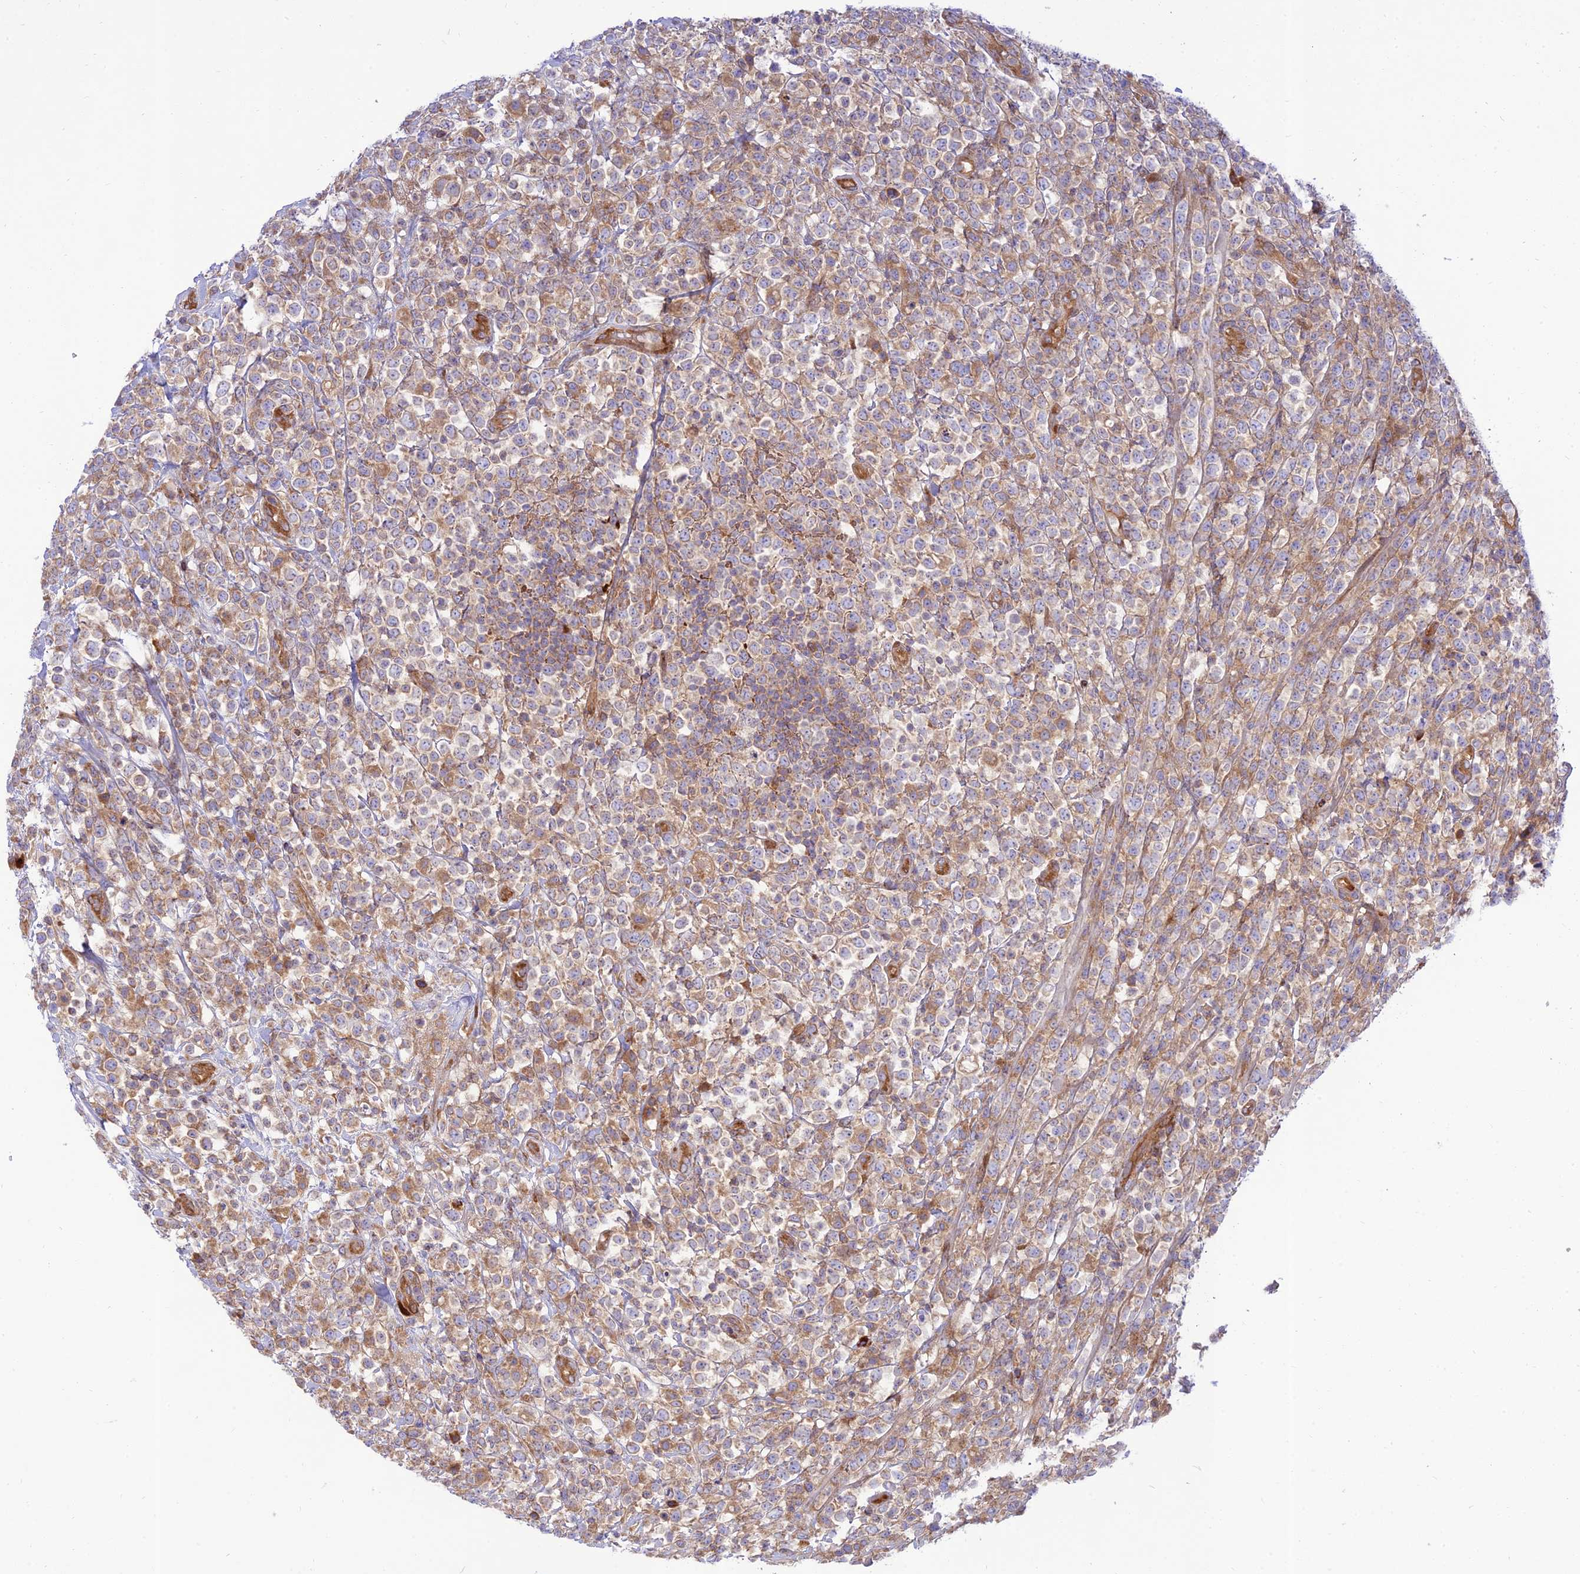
{"staining": {"intensity": "moderate", "quantity": ">75%", "location": "cytoplasmic/membranous"}, "tissue": "lymphoma", "cell_type": "Tumor cells", "image_type": "cancer", "snomed": [{"axis": "morphology", "description": "Malignant lymphoma, non-Hodgkin's type, High grade"}, {"axis": "topography", "description": "Colon"}], "caption": "Immunohistochemical staining of high-grade malignant lymphoma, non-Hodgkin's type reveals medium levels of moderate cytoplasmic/membranous protein positivity in about >75% of tumor cells.", "gene": "PIMREG", "patient": {"sex": "female", "age": 53}}